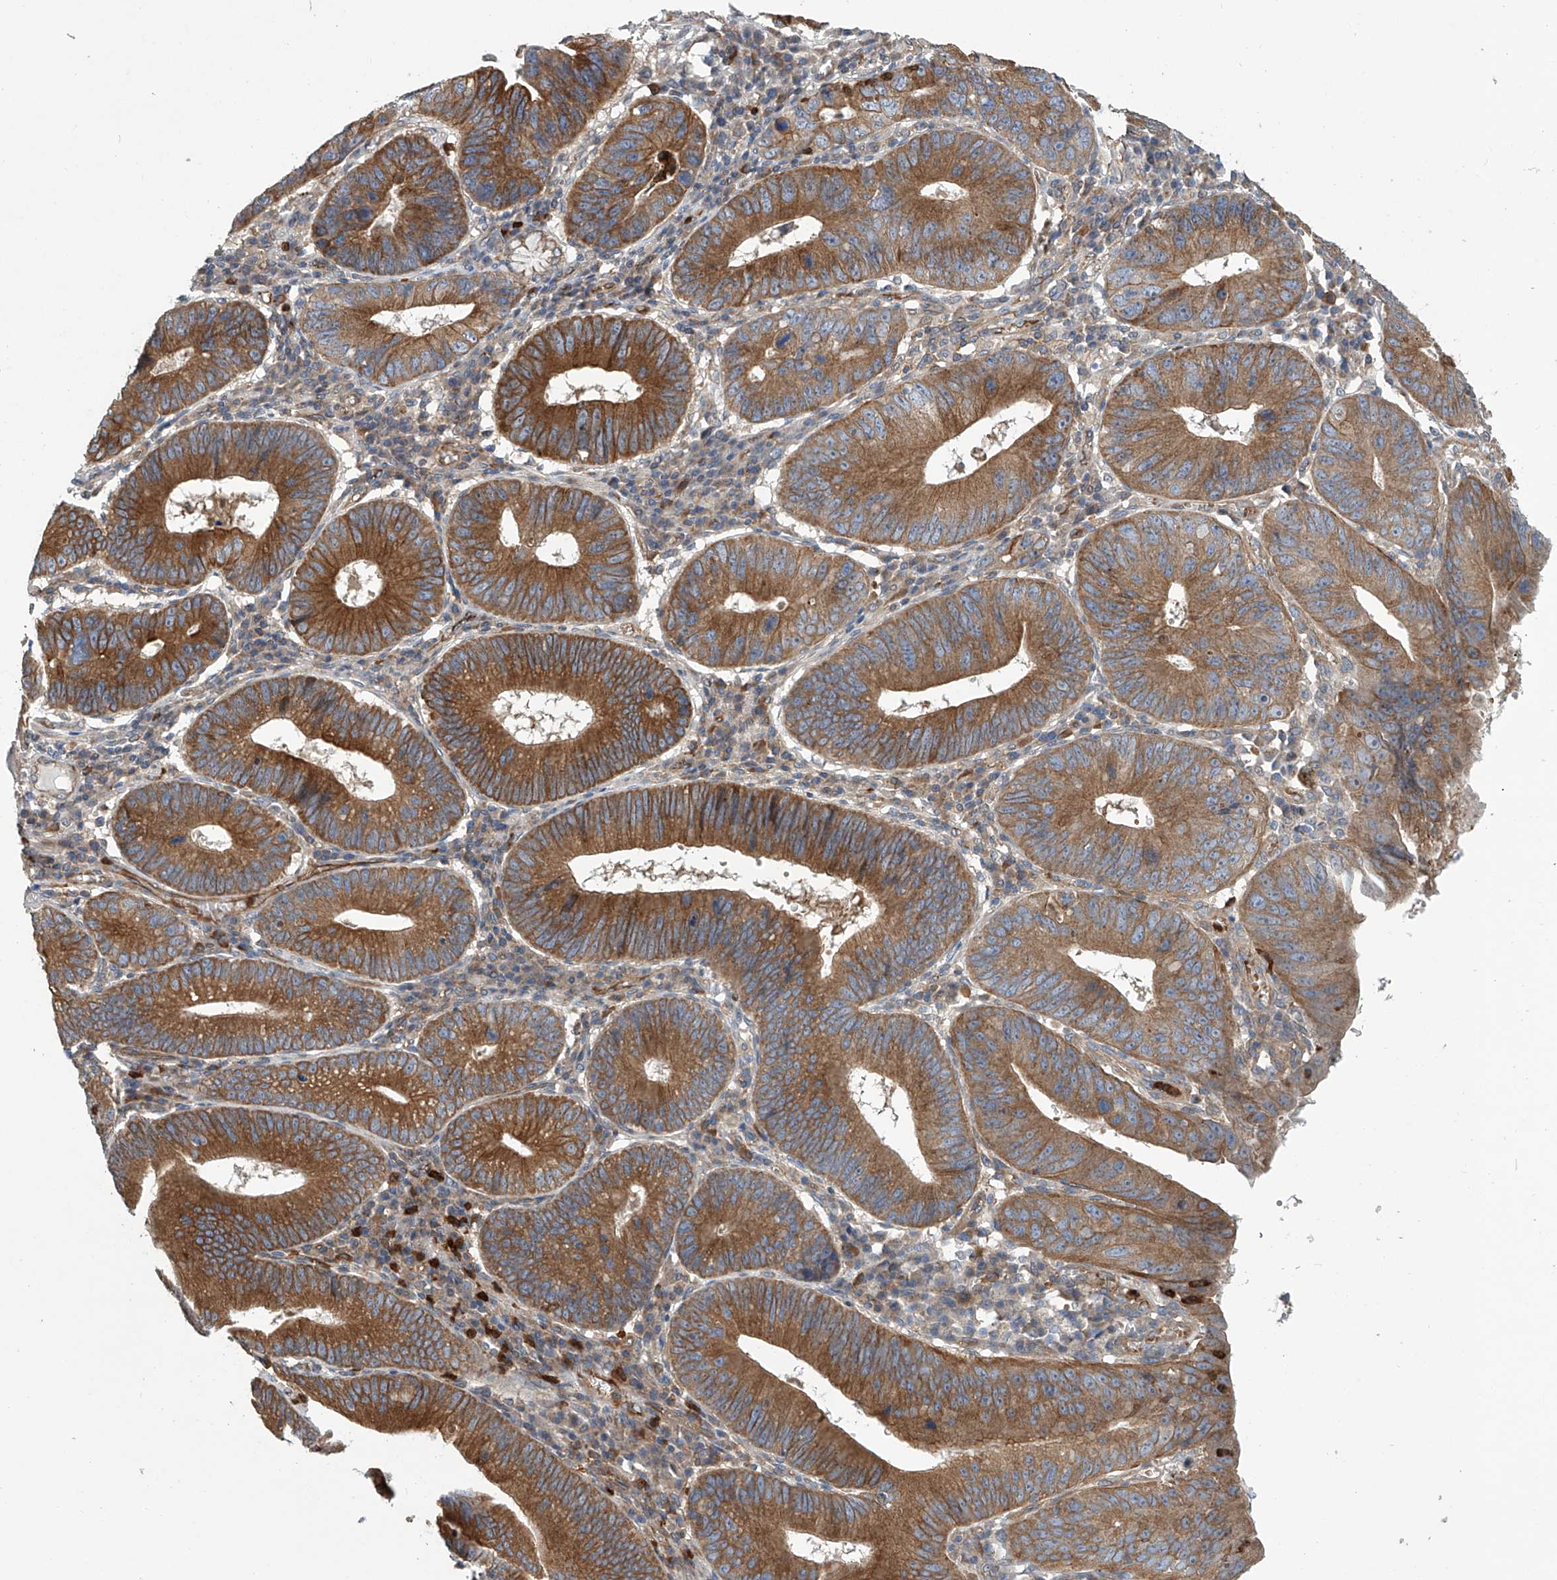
{"staining": {"intensity": "moderate", "quantity": ">75%", "location": "cytoplasmic/membranous"}, "tissue": "stomach cancer", "cell_type": "Tumor cells", "image_type": "cancer", "snomed": [{"axis": "morphology", "description": "Adenocarcinoma, NOS"}, {"axis": "topography", "description": "Stomach"}], "caption": "The immunohistochemical stain shows moderate cytoplasmic/membranous staining in tumor cells of stomach cancer tissue.", "gene": "EIF2D", "patient": {"sex": "male", "age": 59}}